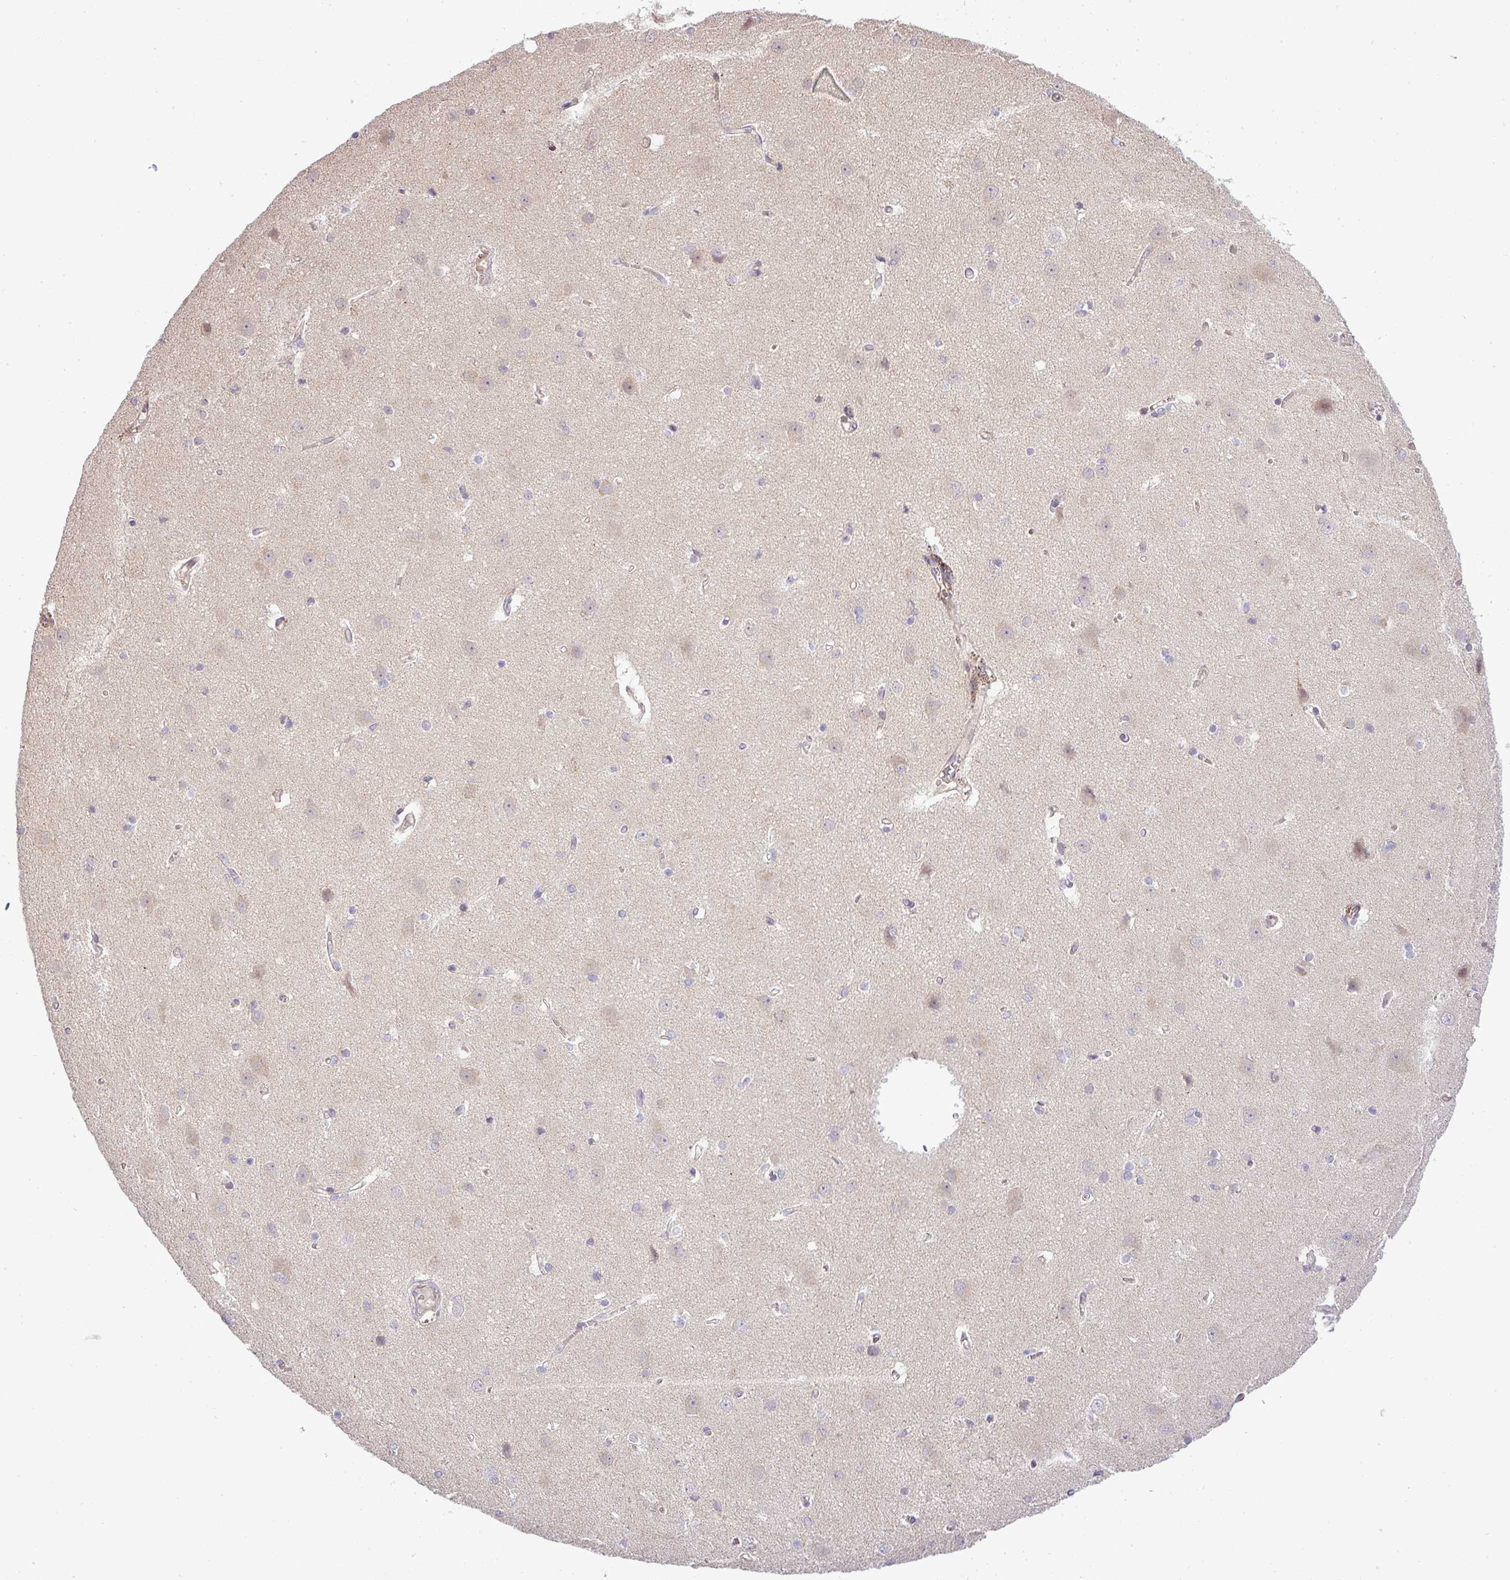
{"staining": {"intensity": "negative", "quantity": "none", "location": "none"}, "tissue": "cerebral cortex", "cell_type": "Endothelial cells", "image_type": "normal", "snomed": [{"axis": "morphology", "description": "Normal tissue, NOS"}, {"axis": "topography", "description": "Cerebral cortex"}], "caption": "Immunohistochemistry (IHC) histopathology image of benign cerebral cortex: cerebral cortex stained with DAB (3,3'-diaminobenzidine) shows no significant protein positivity in endothelial cells.", "gene": "ZDHHC1", "patient": {"sex": "male", "age": 37}}